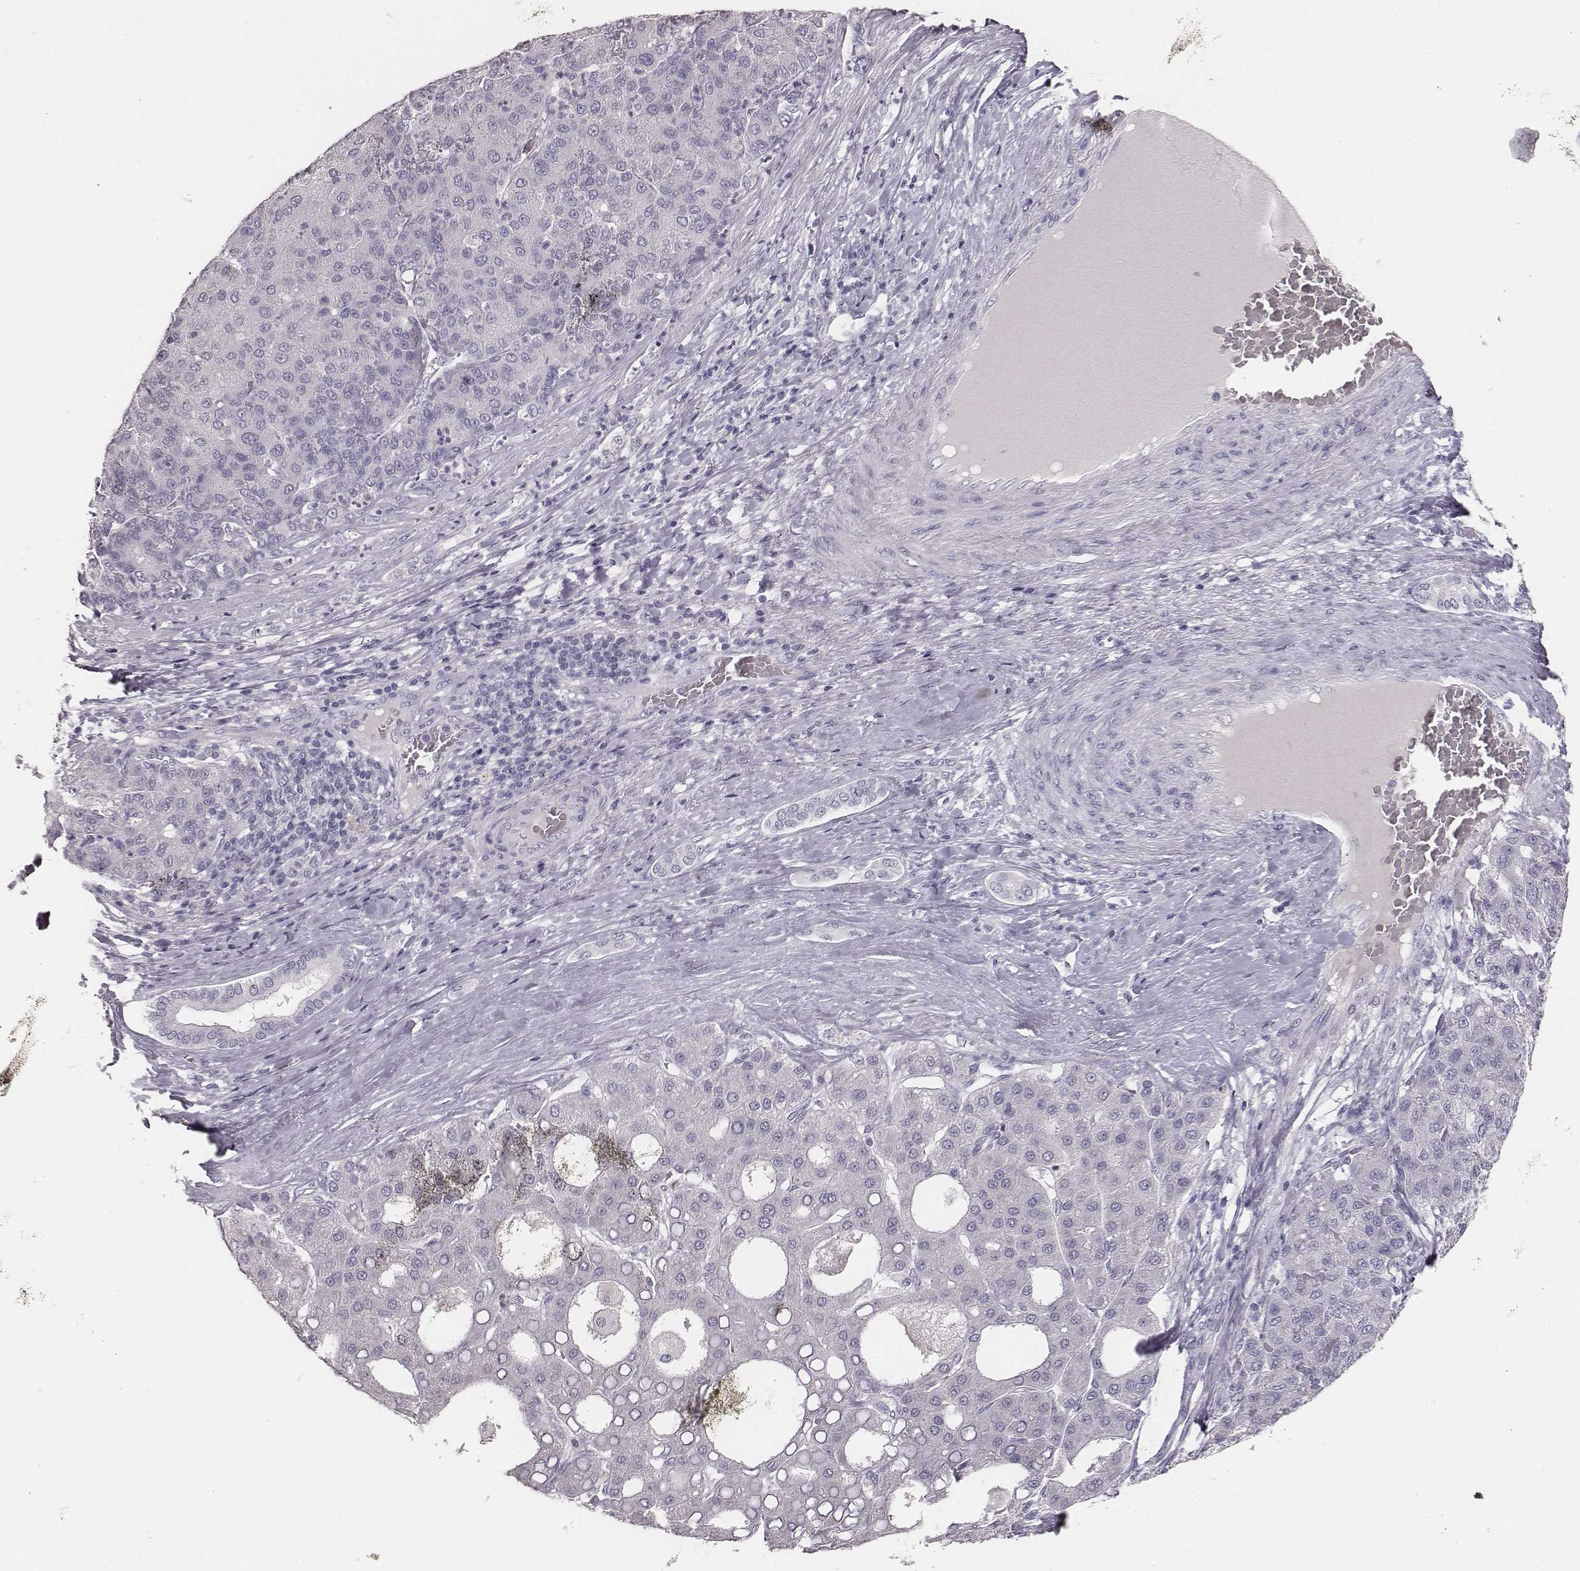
{"staining": {"intensity": "negative", "quantity": "none", "location": "none"}, "tissue": "liver cancer", "cell_type": "Tumor cells", "image_type": "cancer", "snomed": [{"axis": "morphology", "description": "Carcinoma, Hepatocellular, NOS"}, {"axis": "topography", "description": "Liver"}], "caption": "The image displays no staining of tumor cells in liver cancer.", "gene": "MYH6", "patient": {"sex": "male", "age": 65}}